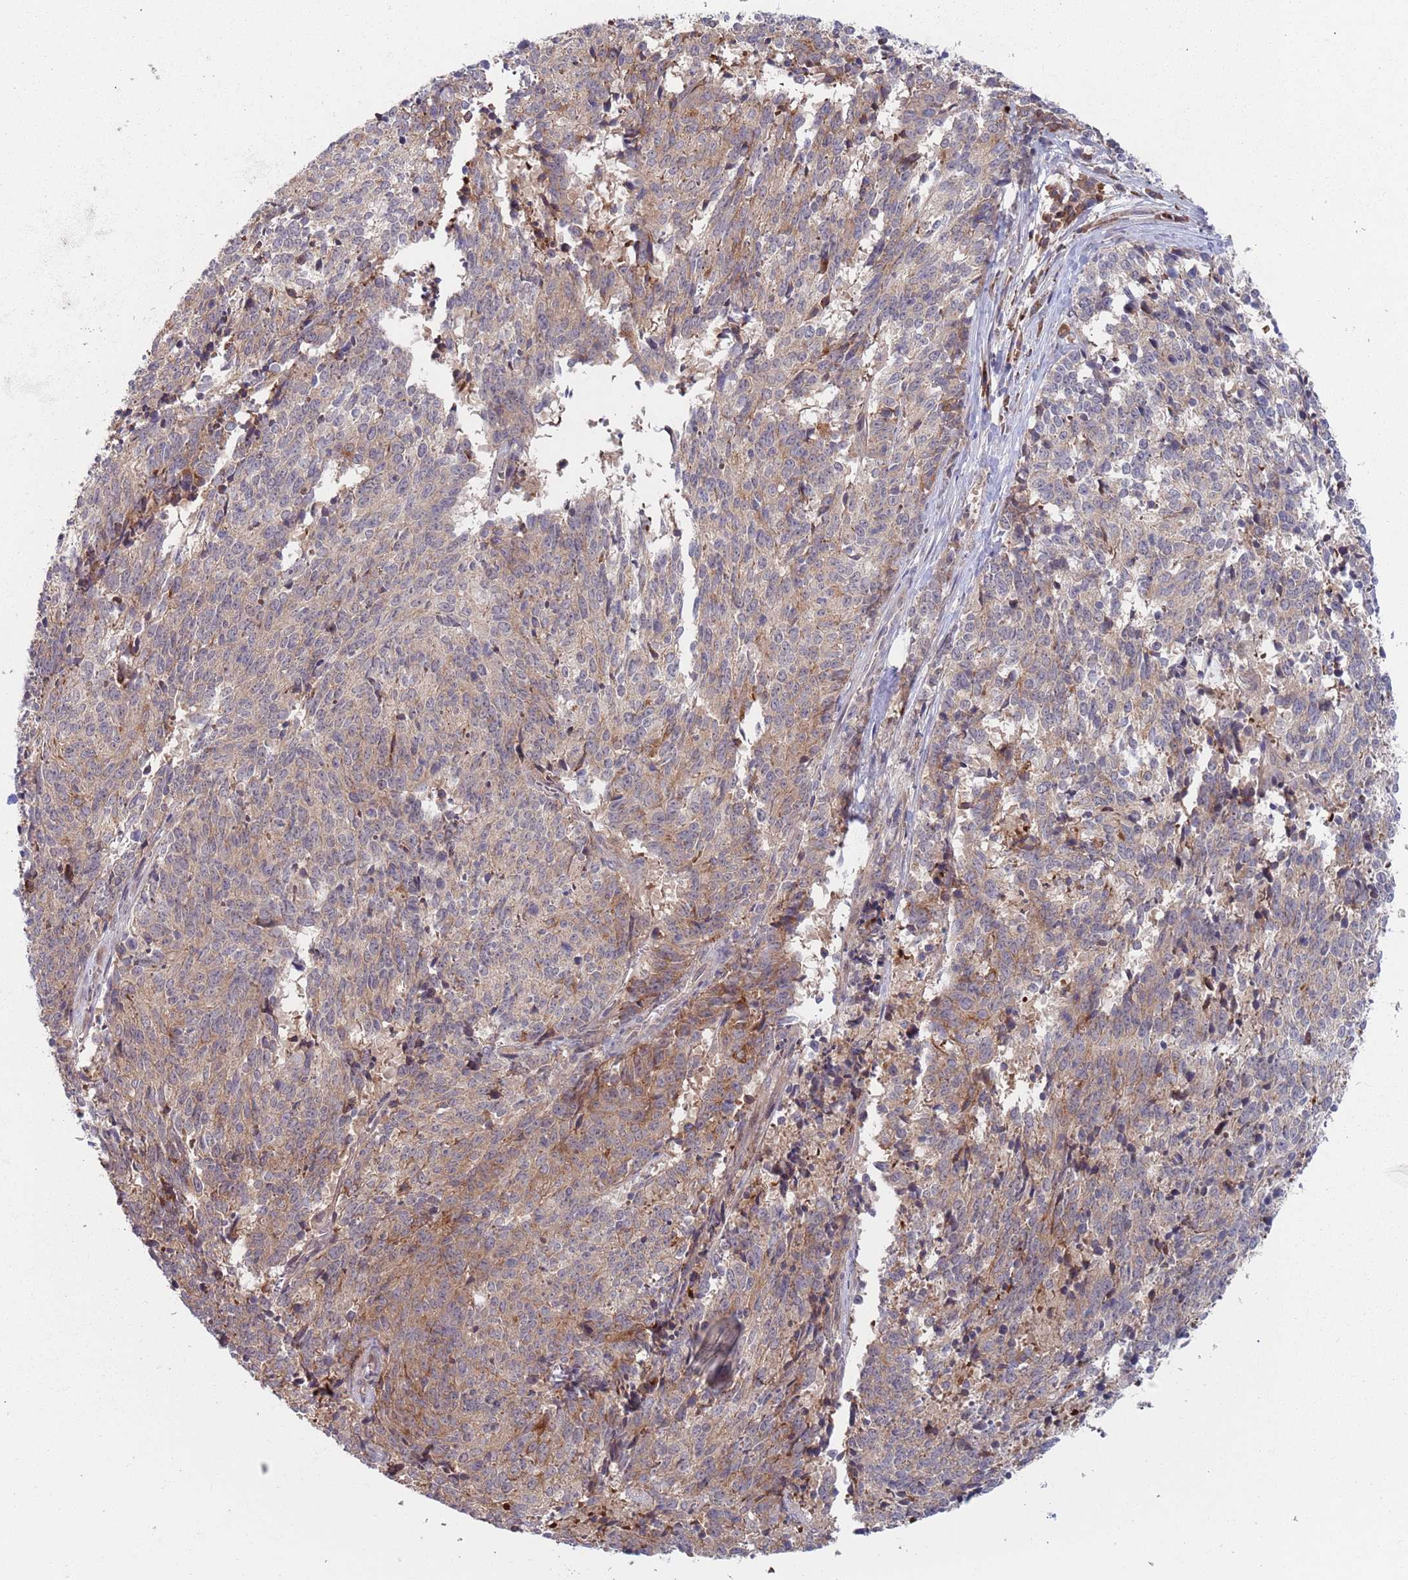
{"staining": {"intensity": "moderate", "quantity": "25%-75%", "location": "cytoplasmic/membranous"}, "tissue": "cervical cancer", "cell_type": "Tumor cells", "image_type": "cancer", "snomed": [{"axis": "morphology", "description": "Squamous cell carcinoma, NOS"}, {"axis": "topography", "description": "Cervix"}], "caption": "IHC (DAB (3,3'-diaminobenzidine)) staining of human squamous cell carcinoma (cervical) shows moderate cytoplasmic/membranous protein staining in approximately 25%-75% of tumor cells.", "gene": "ZNF140", "patient": {"sex": "female", "age": 29}}